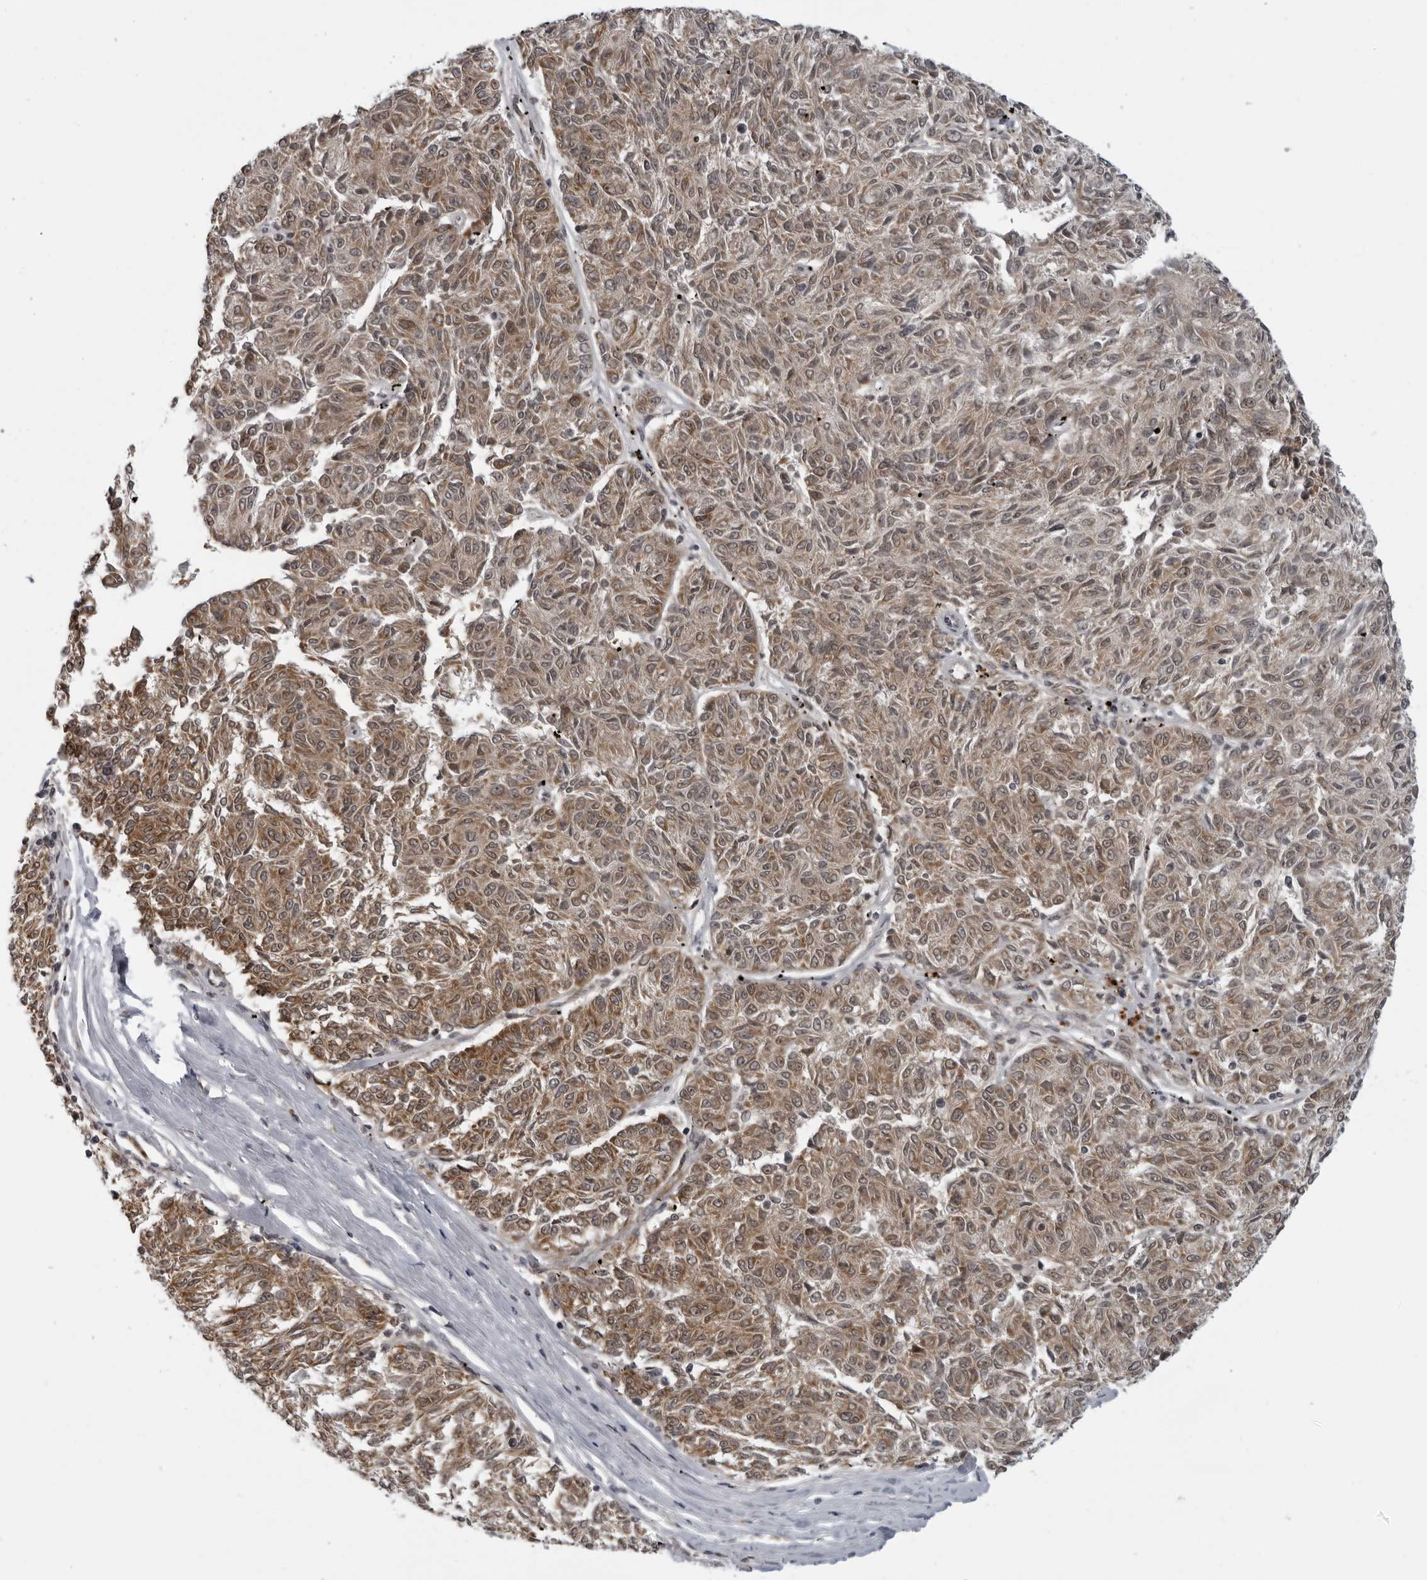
{"staining": {"intensity": "moderate", "quantity": ">75%", "location": "cytoplasmic/membranous"}, "tissue": "melanoma", "cell_type": "Tumor cells", "image_type": "cancer", "snomed": [{"axis": "morphology", "description": "Malignant melanoma, NOS"}, {"axis": "topography", "description": "Skin"}], "caption": "A brown stain shows moderate cytoplasmic/membranous expression of a protein in malignant melanoma tumor cells.", "gene": "THOP1", "patient": {"sex": "female", "age": 72}}